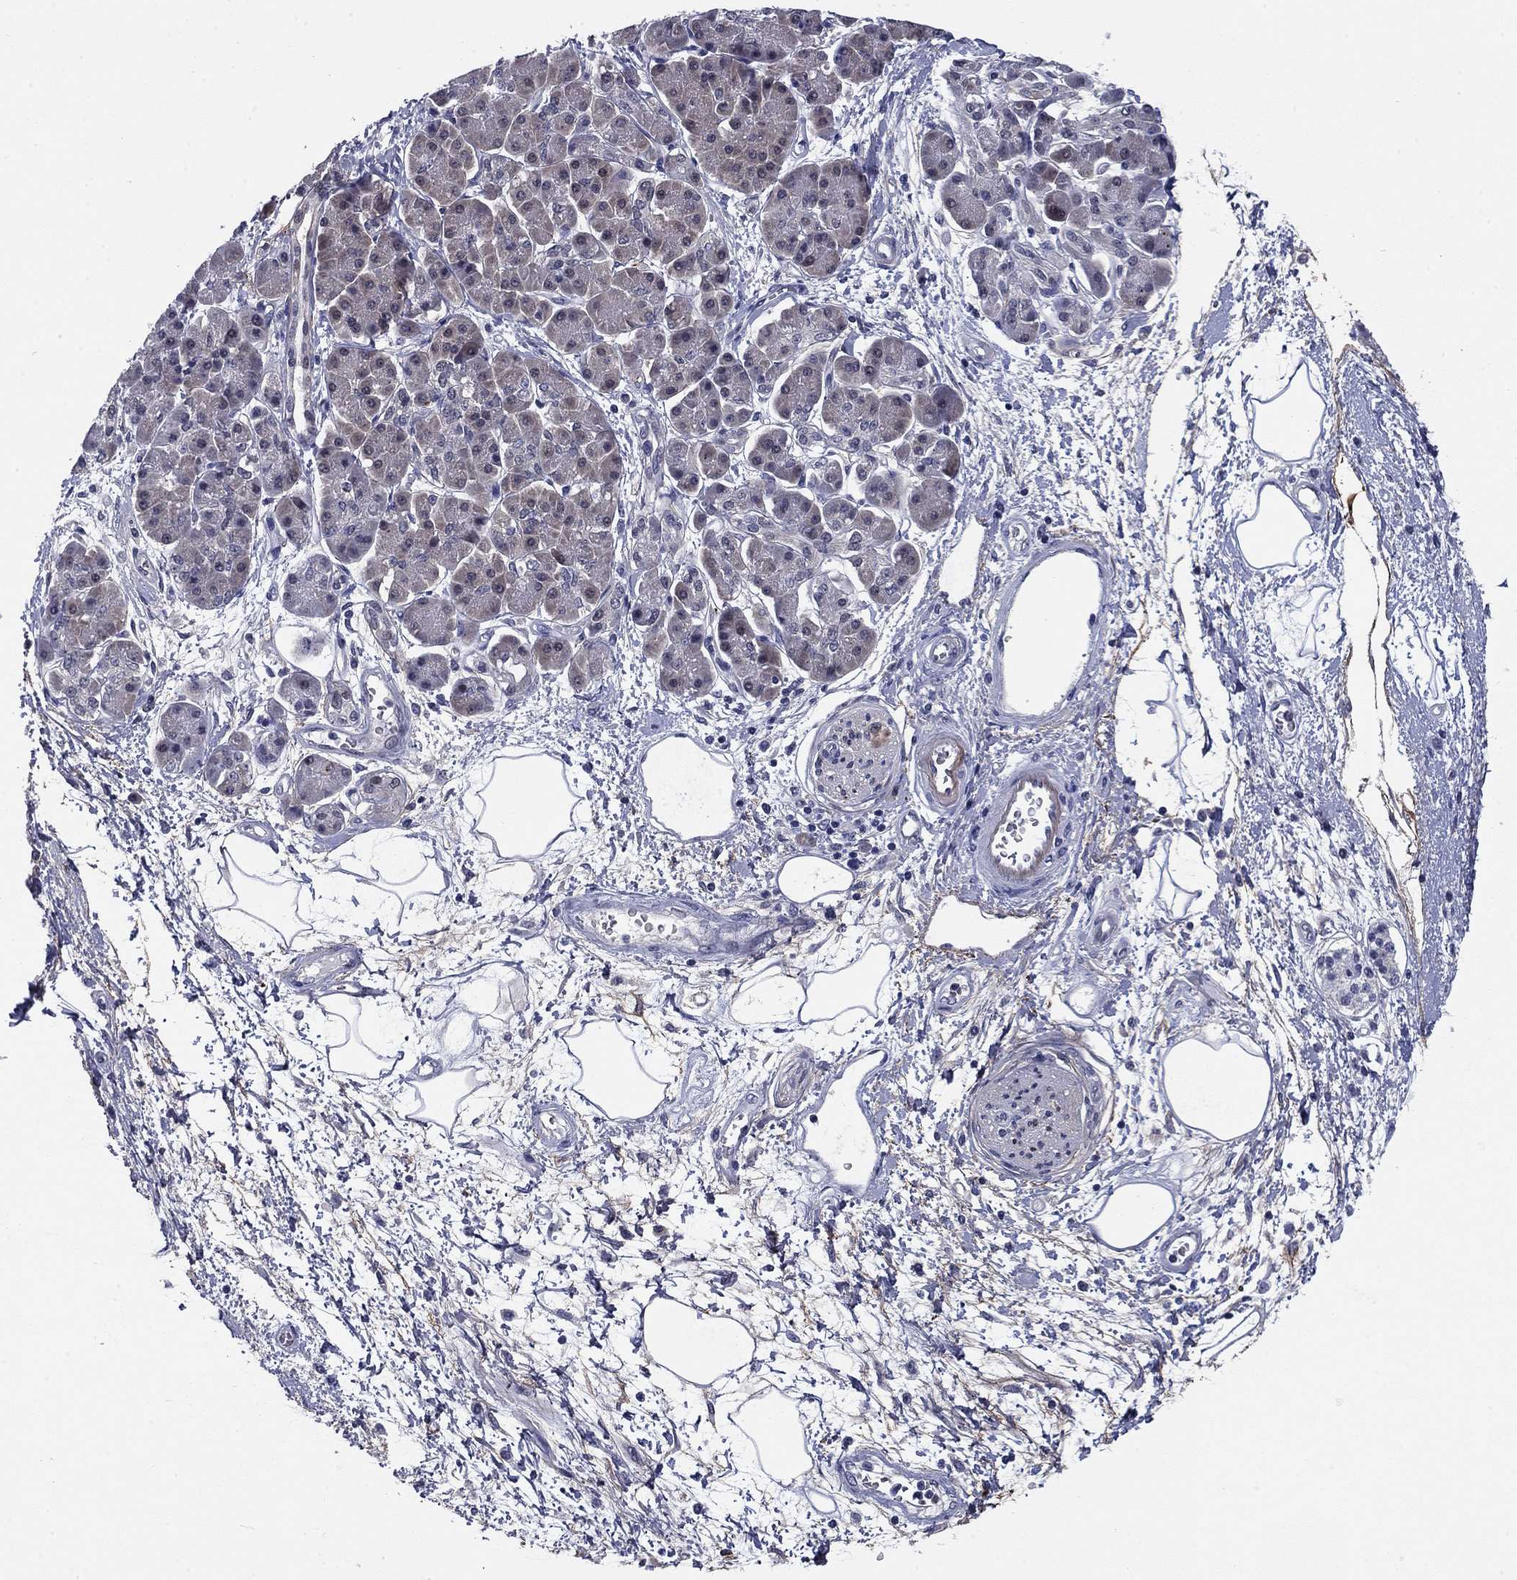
{"staining": {"intensity": "weak", "quantity": "25%-75%", "location": "nuclear"}, "tissue": "pancreatic cancer", "cell_type": "Tumor cells", "image_type": "cancer", "snomed": [{"axis": "morphology", "description": "Adenocarcinoma, NOS"}, {"axis": "topography", "description": "Pancreas"}], "caption": "Pancreatic cancer (adenocarcinoma) tissue exhibits weak nuclear expression in approximately 25%-75% of tumor cells (DAB (3,3'-diaminobenzidine) IHC, brown staining for protein, blue staining for nuclei).", "gene": "REXO5", "patient": {"sex": "female", "age": 73}}